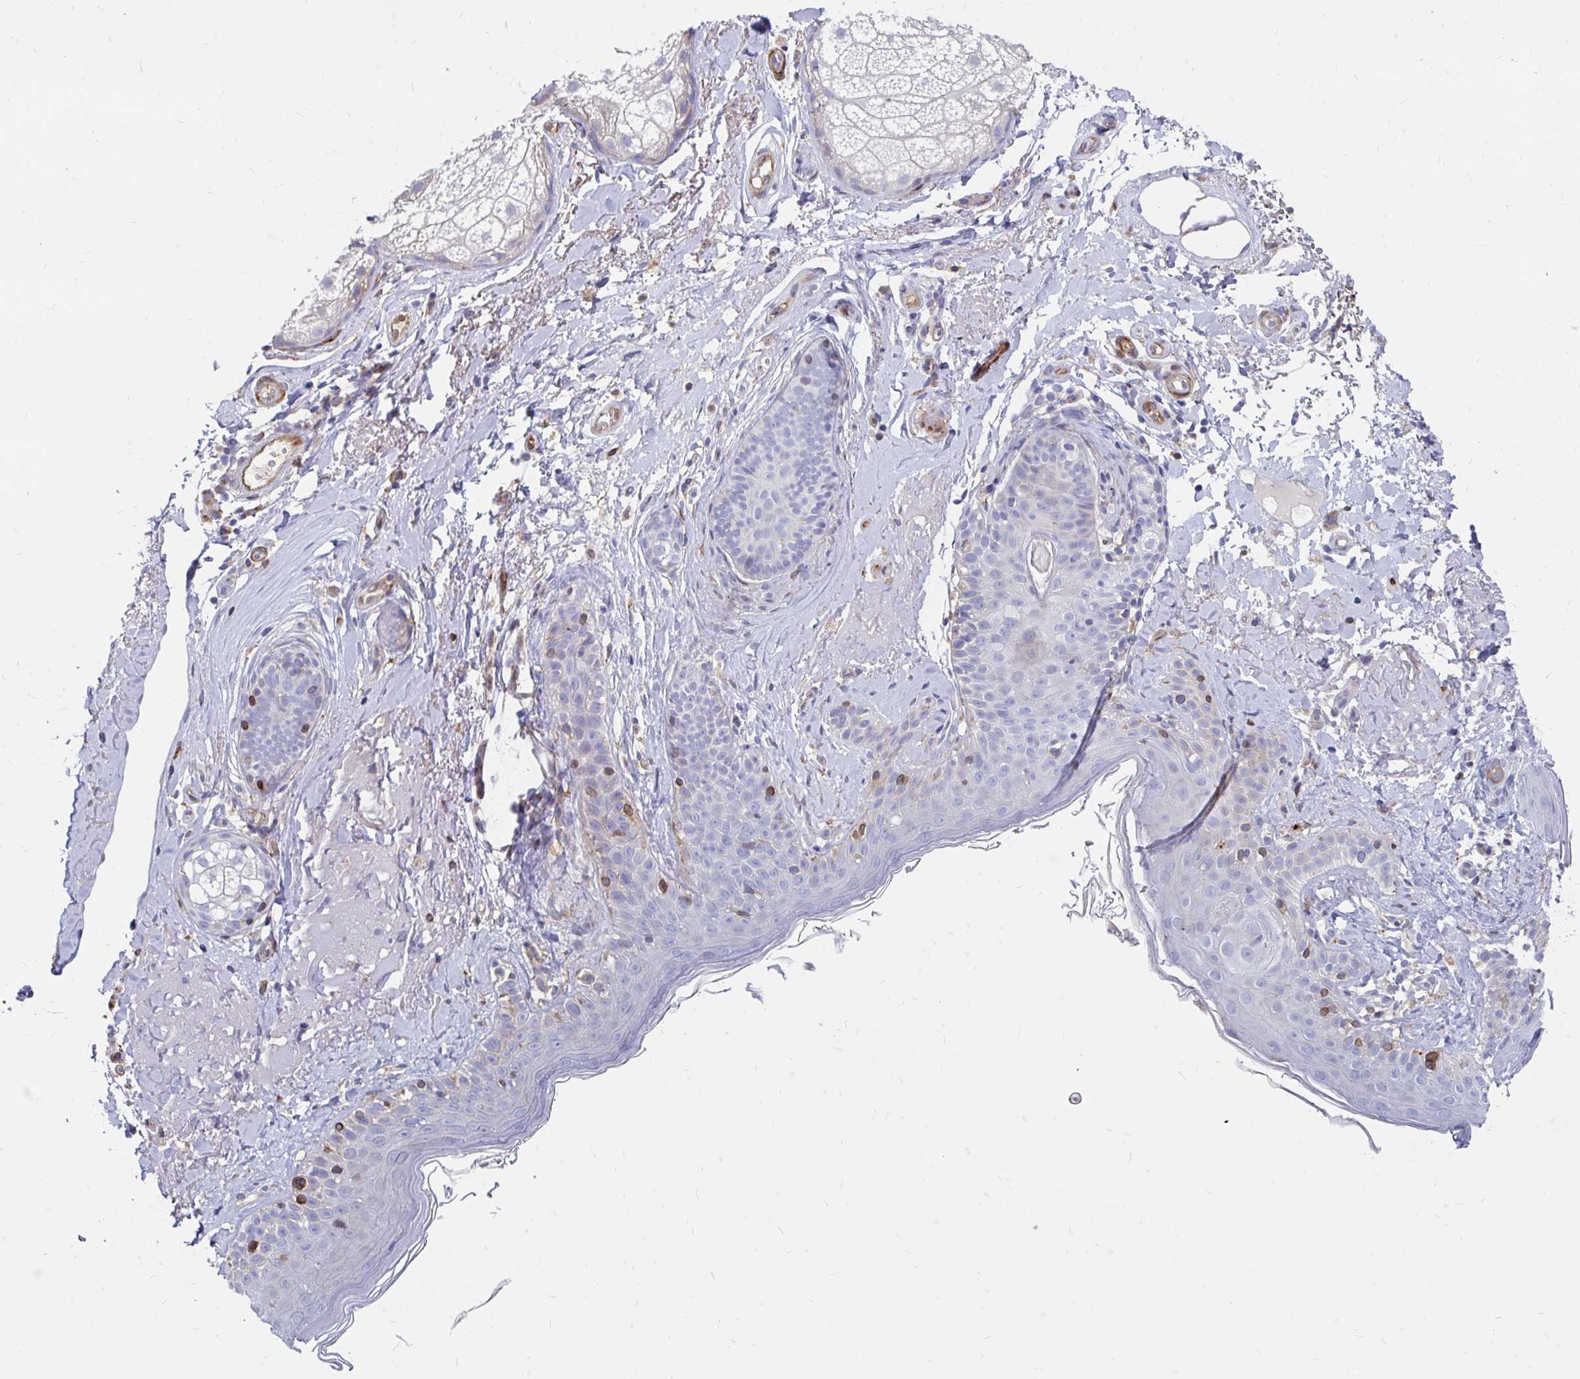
{"staining": {"intensity": "negative", "quantity": "none", "location": "none"}, "tissue": "skin", "cell_type": "Fibroblasts", "image_type": "normal", "snomed": [{"axis": "morphology", "description": "Normal tissue, NOS"}, {"axis": "topography", "description": "Skin"}], "caption": "This is an immunohistochemistry (IHC) micrograph of unremarkable human skin. There is no staining in fibroblasts.", "gene": "CDKL1", "patient": {"sex": "male", "age": 73}}